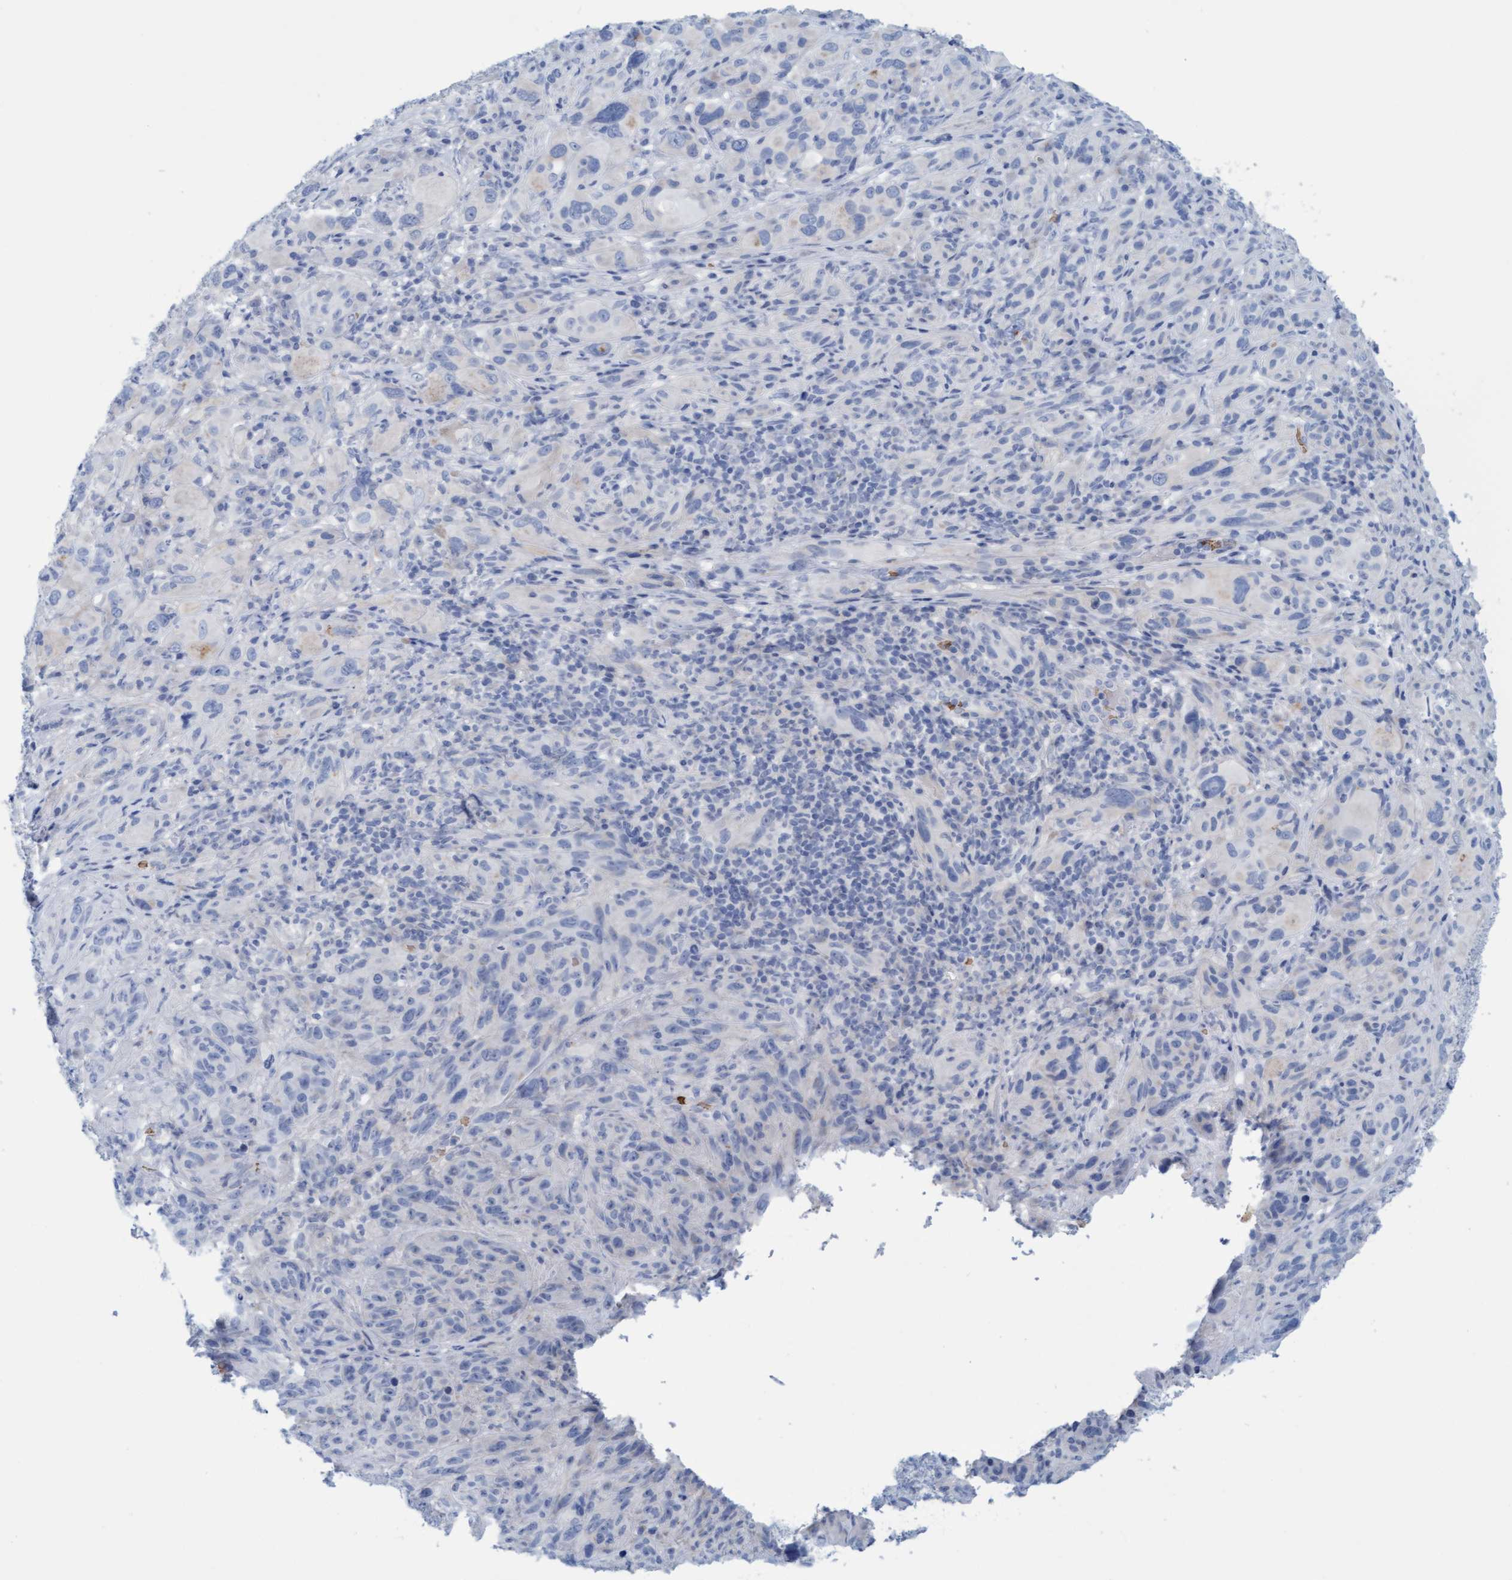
{"staining": {"intensity": "negative", "quantity": "none", "location": "none"}, "tissue": "melanoma", "cell_type": "Tumor cells", "image_type": "cancer", "snomed": [{"axis": "morphology", "description": "Malignant melanoma, NOS"}, {"axis": "topography", "description": "Skin of head"}], "caption": "A photomicrograph of human malignant melanoma is negative for staining in tumor cells.", "gene": "P2RX5", "patient": {"sex": "male", "age": 96}}